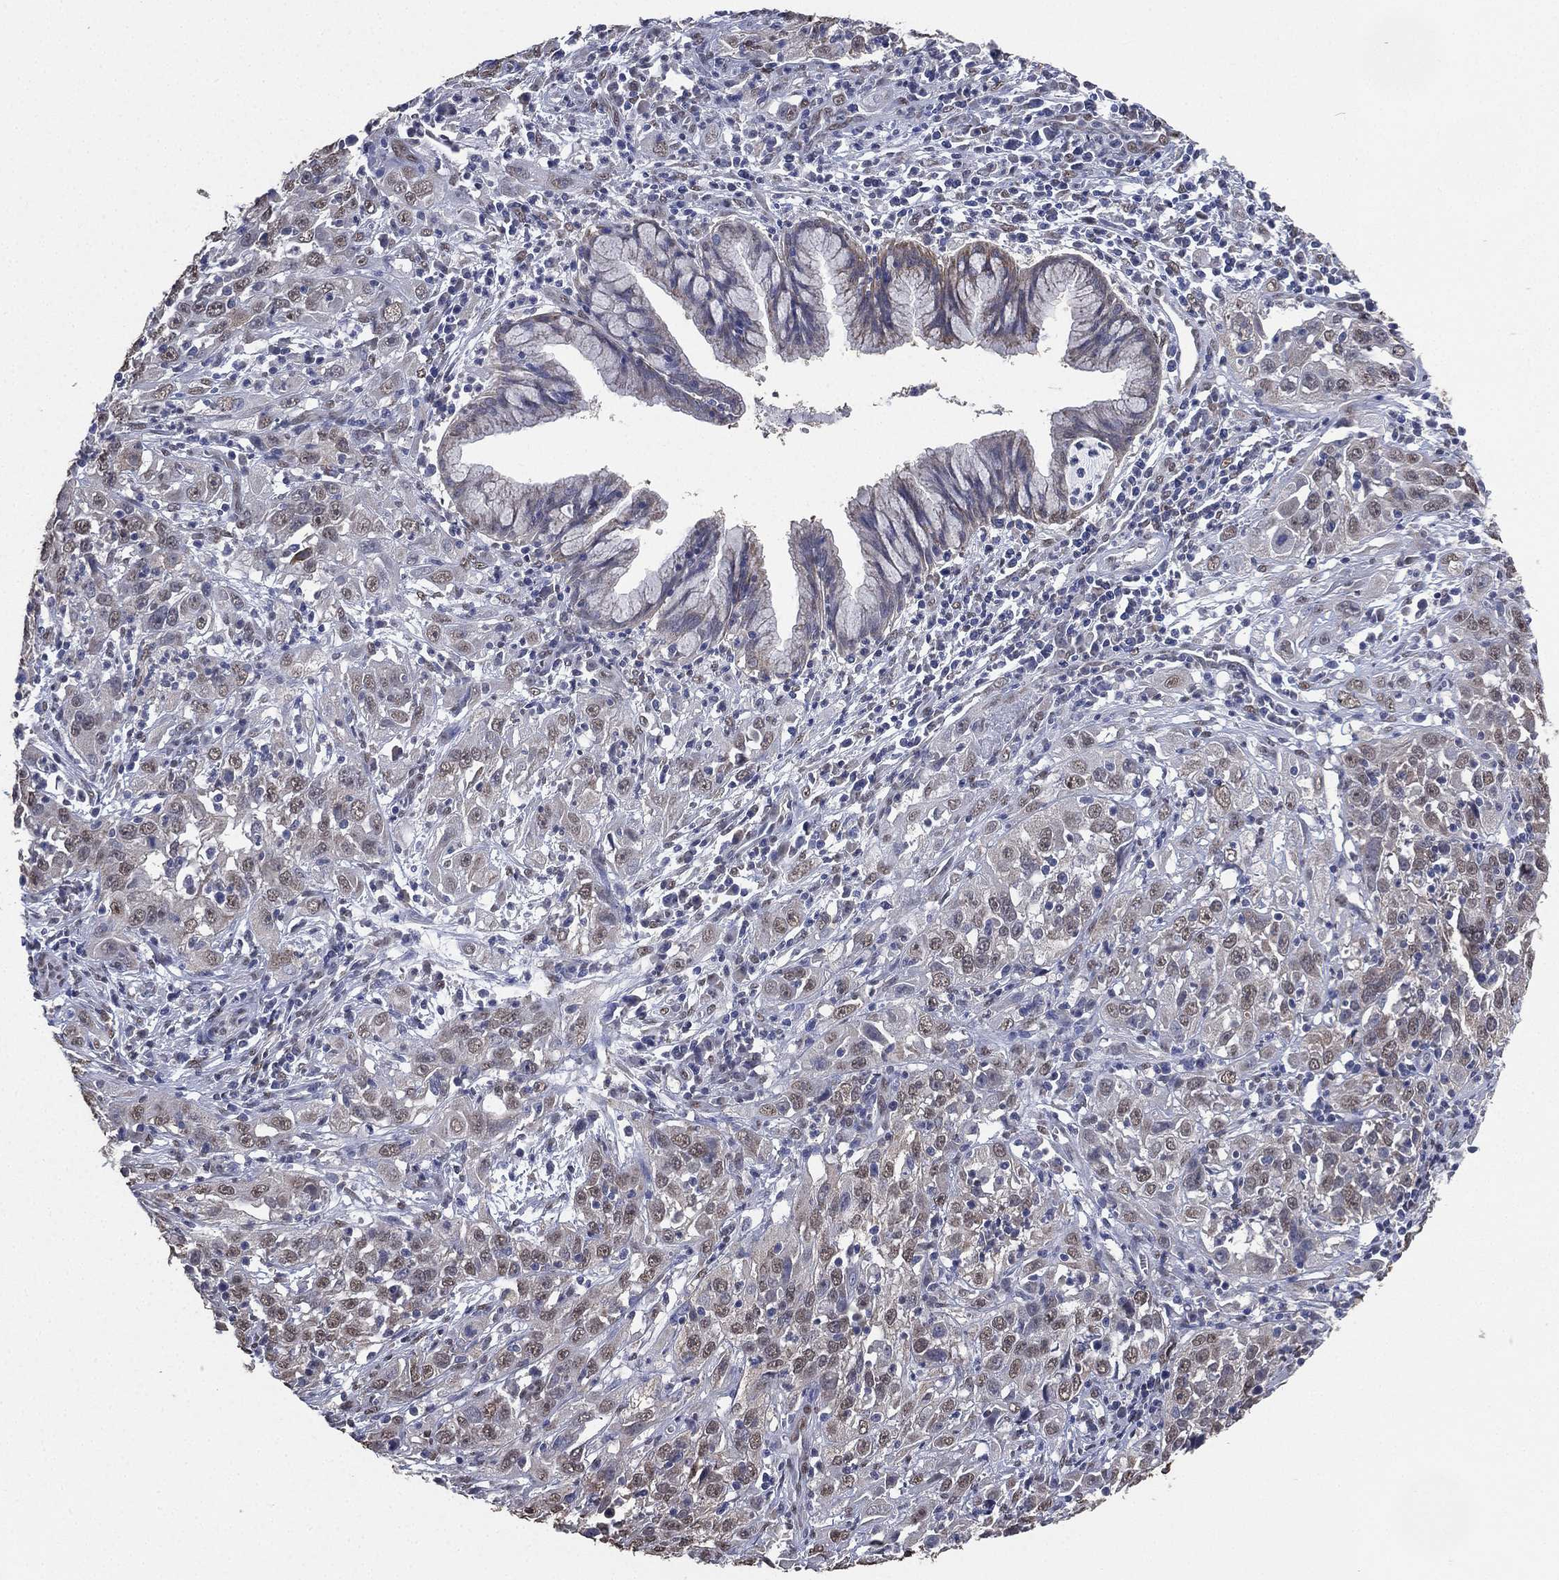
{"staining": {"intensity": "weak", "quantity": "25%-75%", "location": "cytoplasmic/membranous,nuclear"}, "tissue": "cervical cancer", "cell_type": "Tumor cells", "image_type": "cancer", "snomed": [{"axis": "morphology", "description": "Squamous cell carcinoma, NOS"}, {"axis": "topography", "description": "Cervix"}], "caption": "High-power microscopy captured an IHC image of cervical cancer, revealing weak cytoplasmic/membranous and nuclear positivity in approximately 25%-75% of tumor cells.", "gene": "ALDH7A1", "patient": {"sex": "female", "age": 32}}